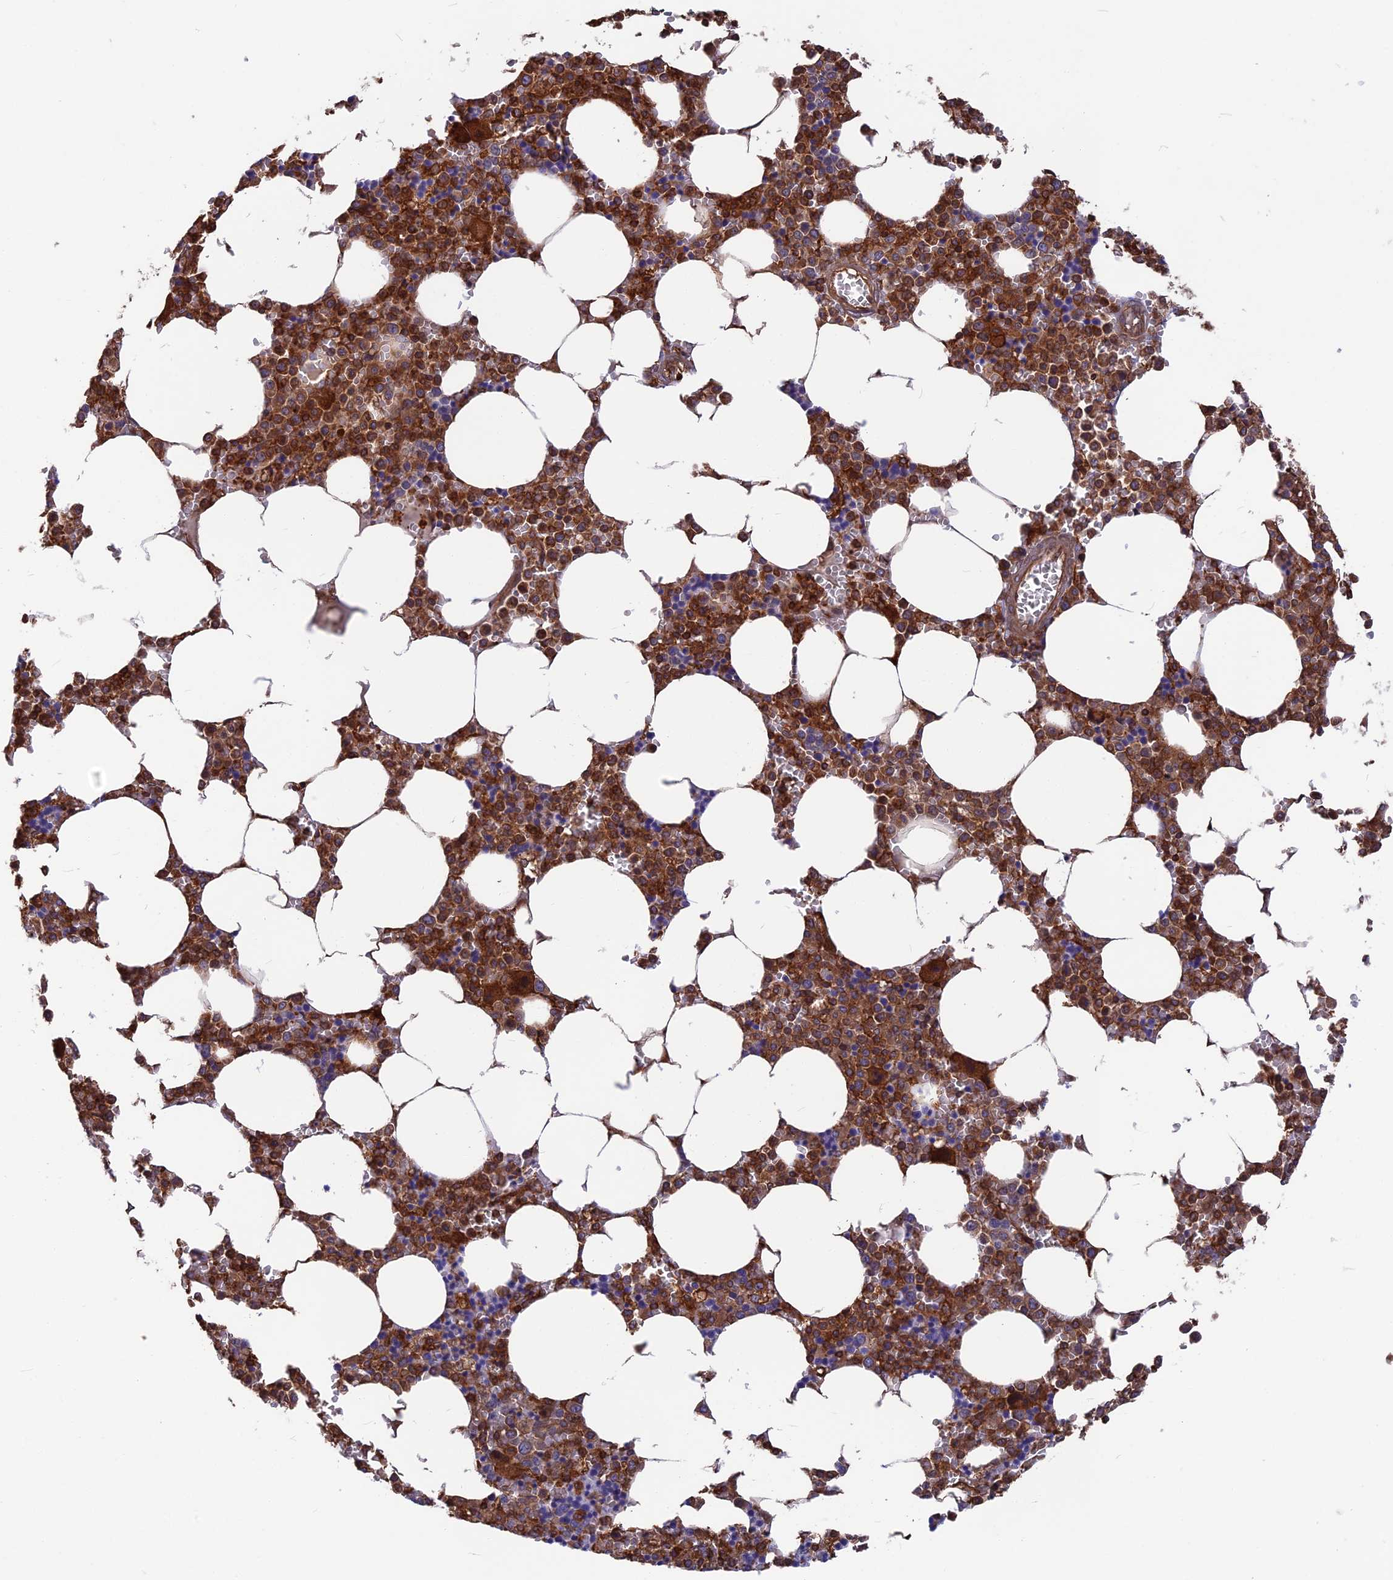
{"staining": {"intensity": "strong", "quantity": ">75%", "location": "cytoplasmic/membranous"}, "tissue": "bone marrow", "cell_type": "Hematopoietic cells", "image_type": "normal", "snomed": [{"axis": "morphology", "description": "Normal tissue, NOS"}, {"axis": "topography", "description": "Bone marrow"}], "caption": "Protein staining of unremarkable bone marrow displays strong cytoplasmic/membranous expression in about >75% of hematopoietic cells.", "gene": "WDR1", "patient": {"sex": "male", "age": 70}}